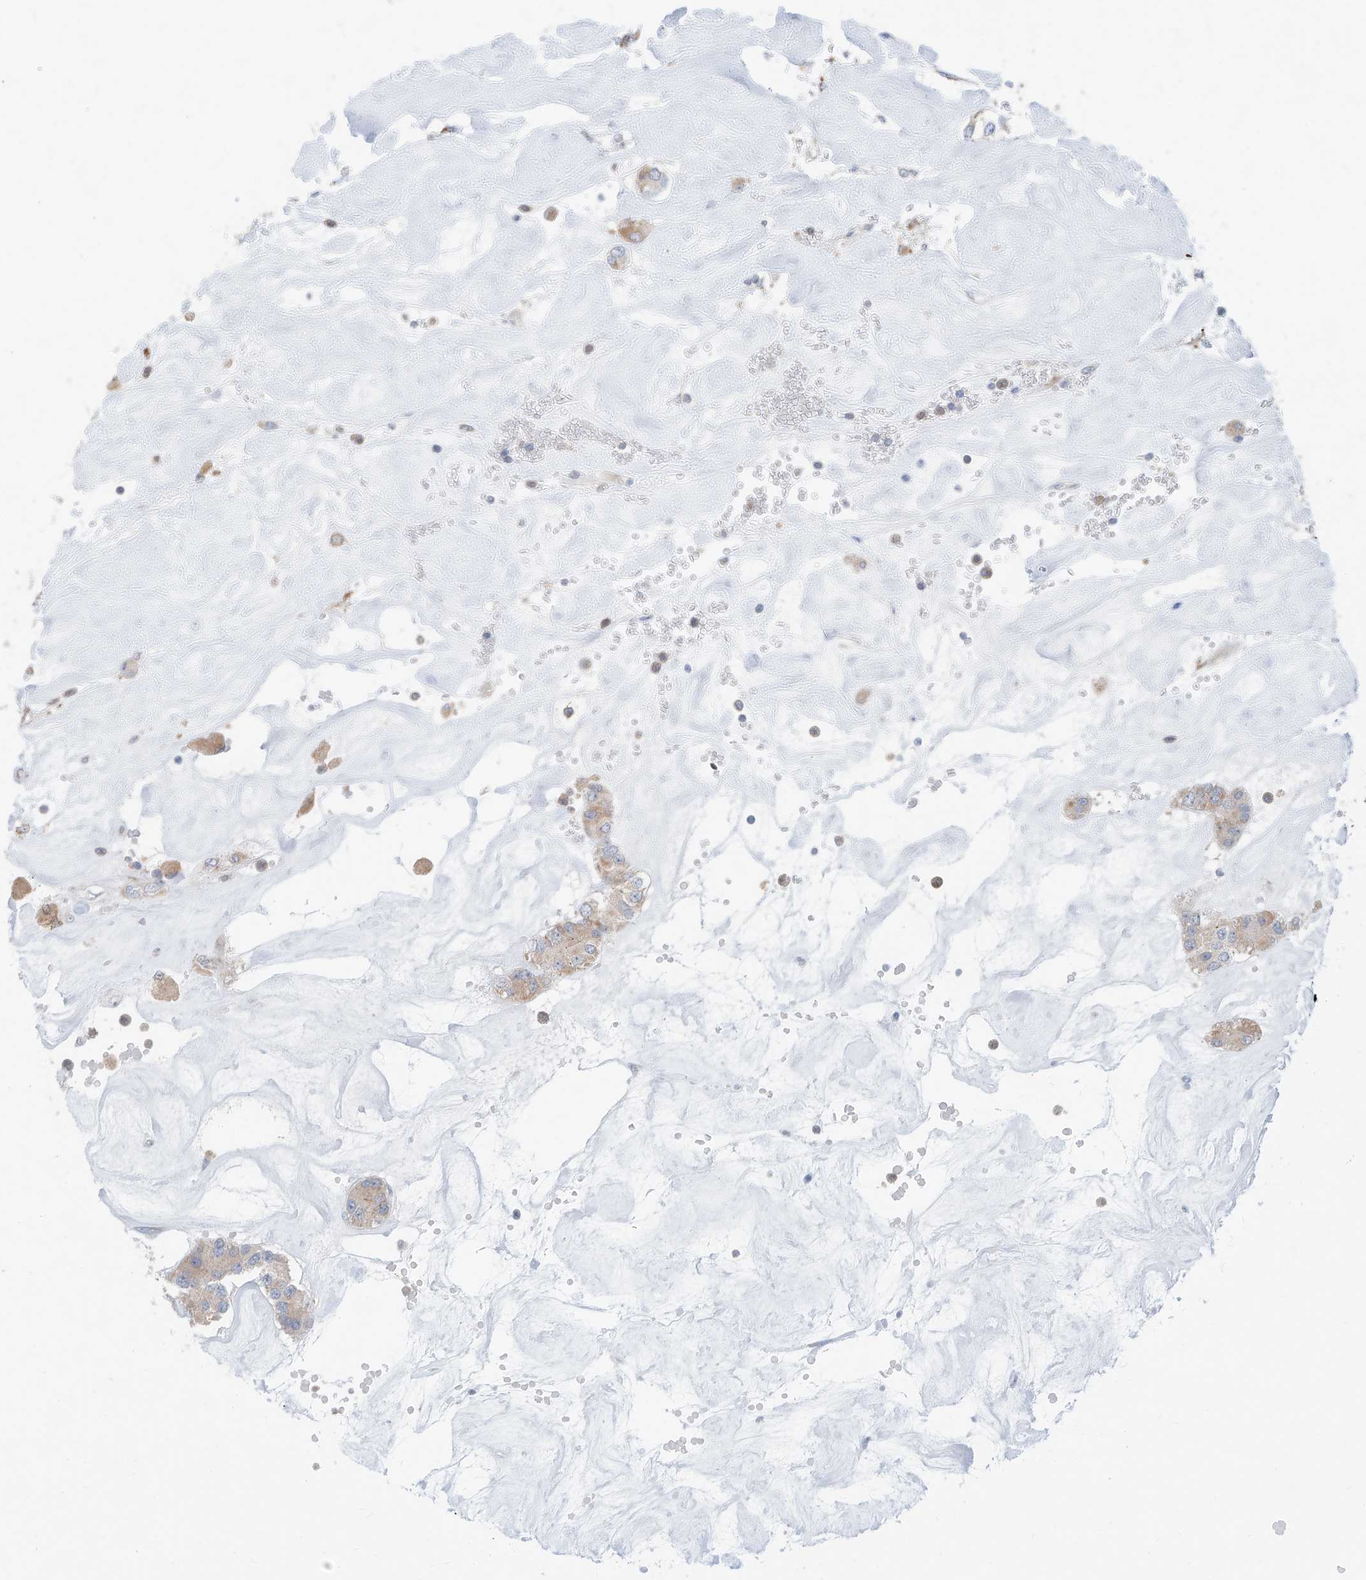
{"staining": {"intensity": "negative", "quantity": "none", "location": "none"}, "tissue": "carcinoid", "cell_type": "Tumor cells", "image_type": "cancer", "snomed": [{"axis": "morphology", "description": "Carcinoid, malignant, NOS"}, {"axis": "topography", "description": "Pancreas"}], "caption": "Immunohistochemistry (IHC) micrograph of neoplastic tissue: malignant carcinoid stained with DAB (3,3'-diaminobenzidine) shows no significant protein positivity in tumor cells.", "gene": "KCNK10", "patient": {"sex": "male", "age": 41}}